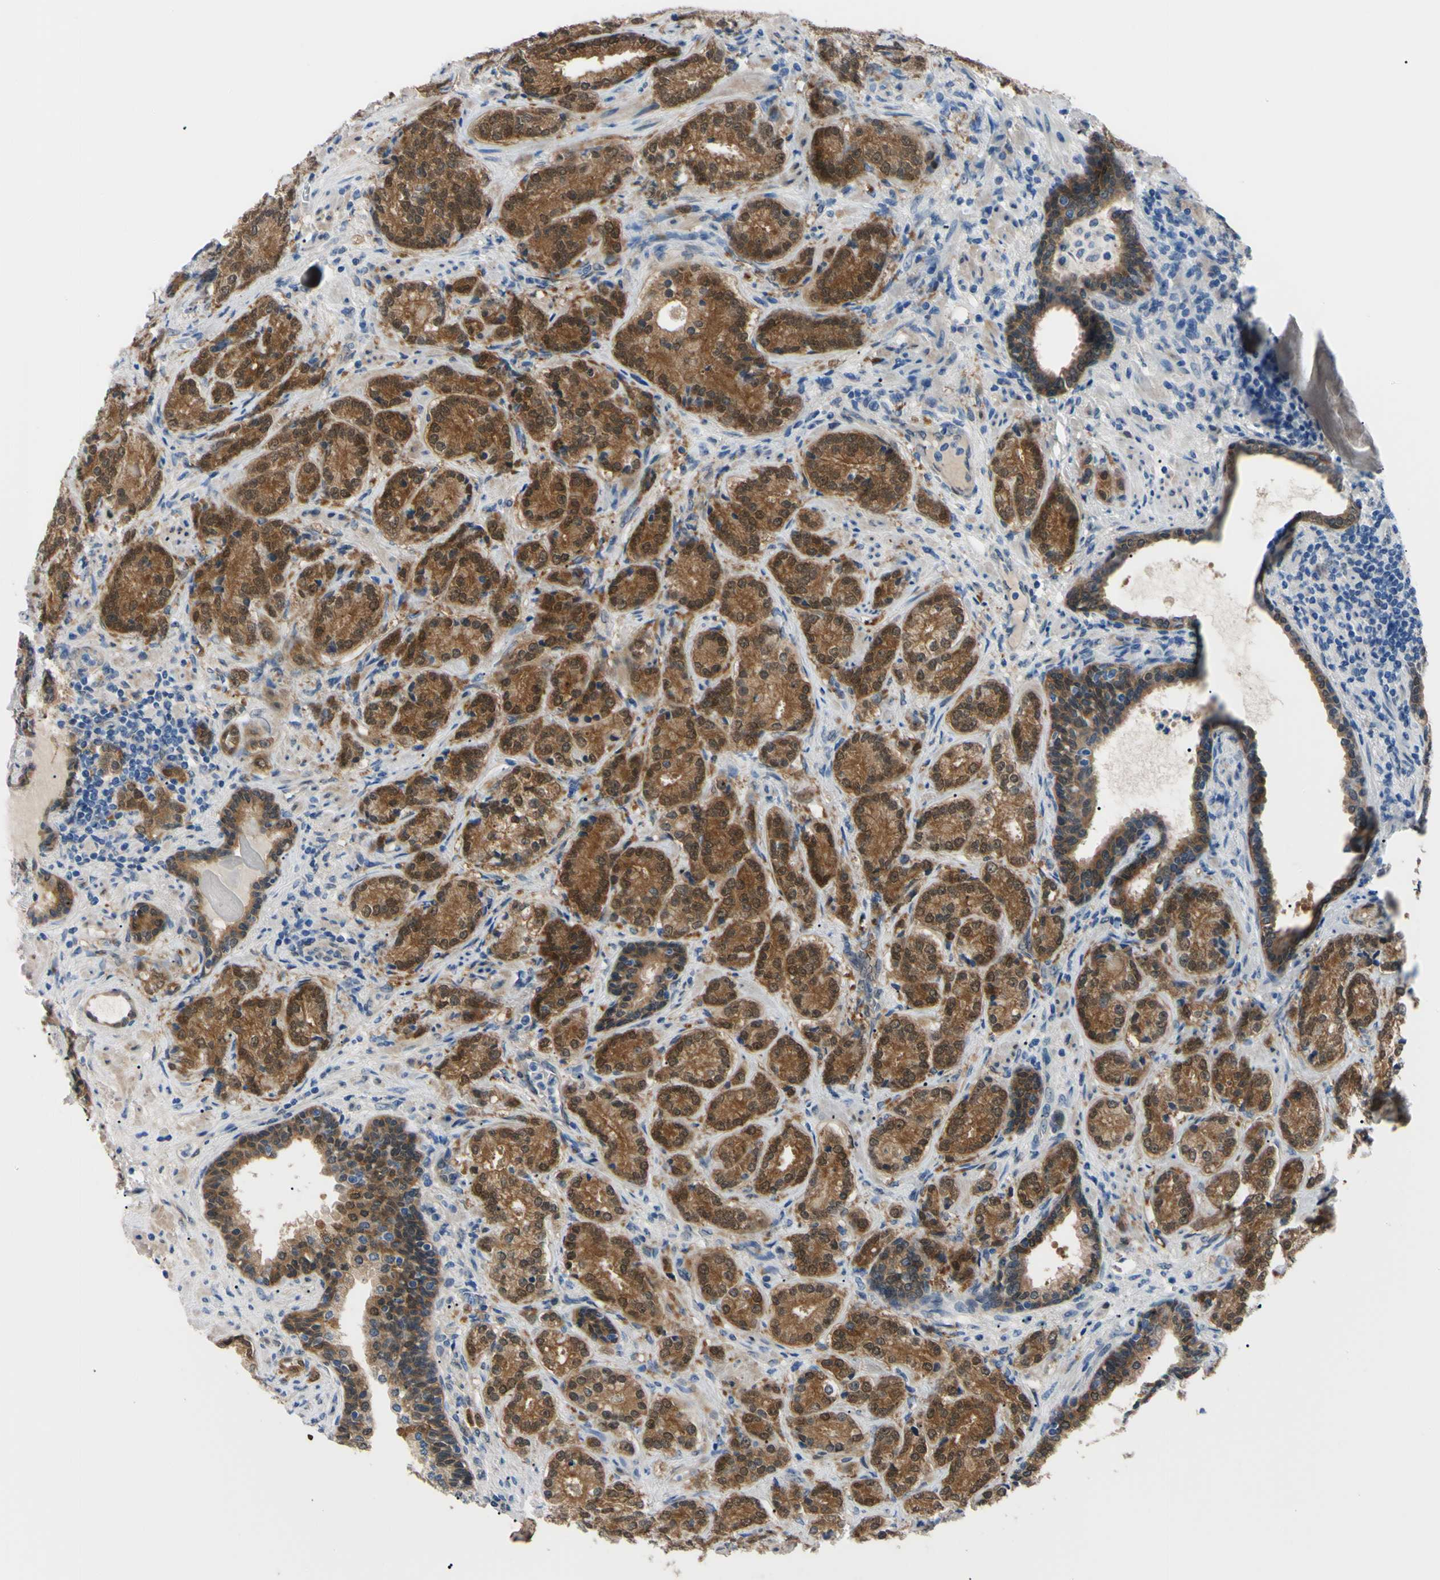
{"staining": {"intensity": "strong", "quantity": ">75%", "location": "cytoplasmic/membranous,nuclear"}, "tissue": "prostate cancer", "cell_type": "Tumor cells", "image_type": "cancer", "snomed": [{"axis": "morphology", "description": "Adenocarcinoma, High grade"}, {"axis": "topography", "description": "Prostate"}], "caption": "The photomicrograph exhibits a brown stain indicating the presence of a protein in the cytoplasmic/membranous and nuclear of tumor cells in prostate cancer.", "gene": "NOL3", "patient": {"sex": "male", "age": 61}}